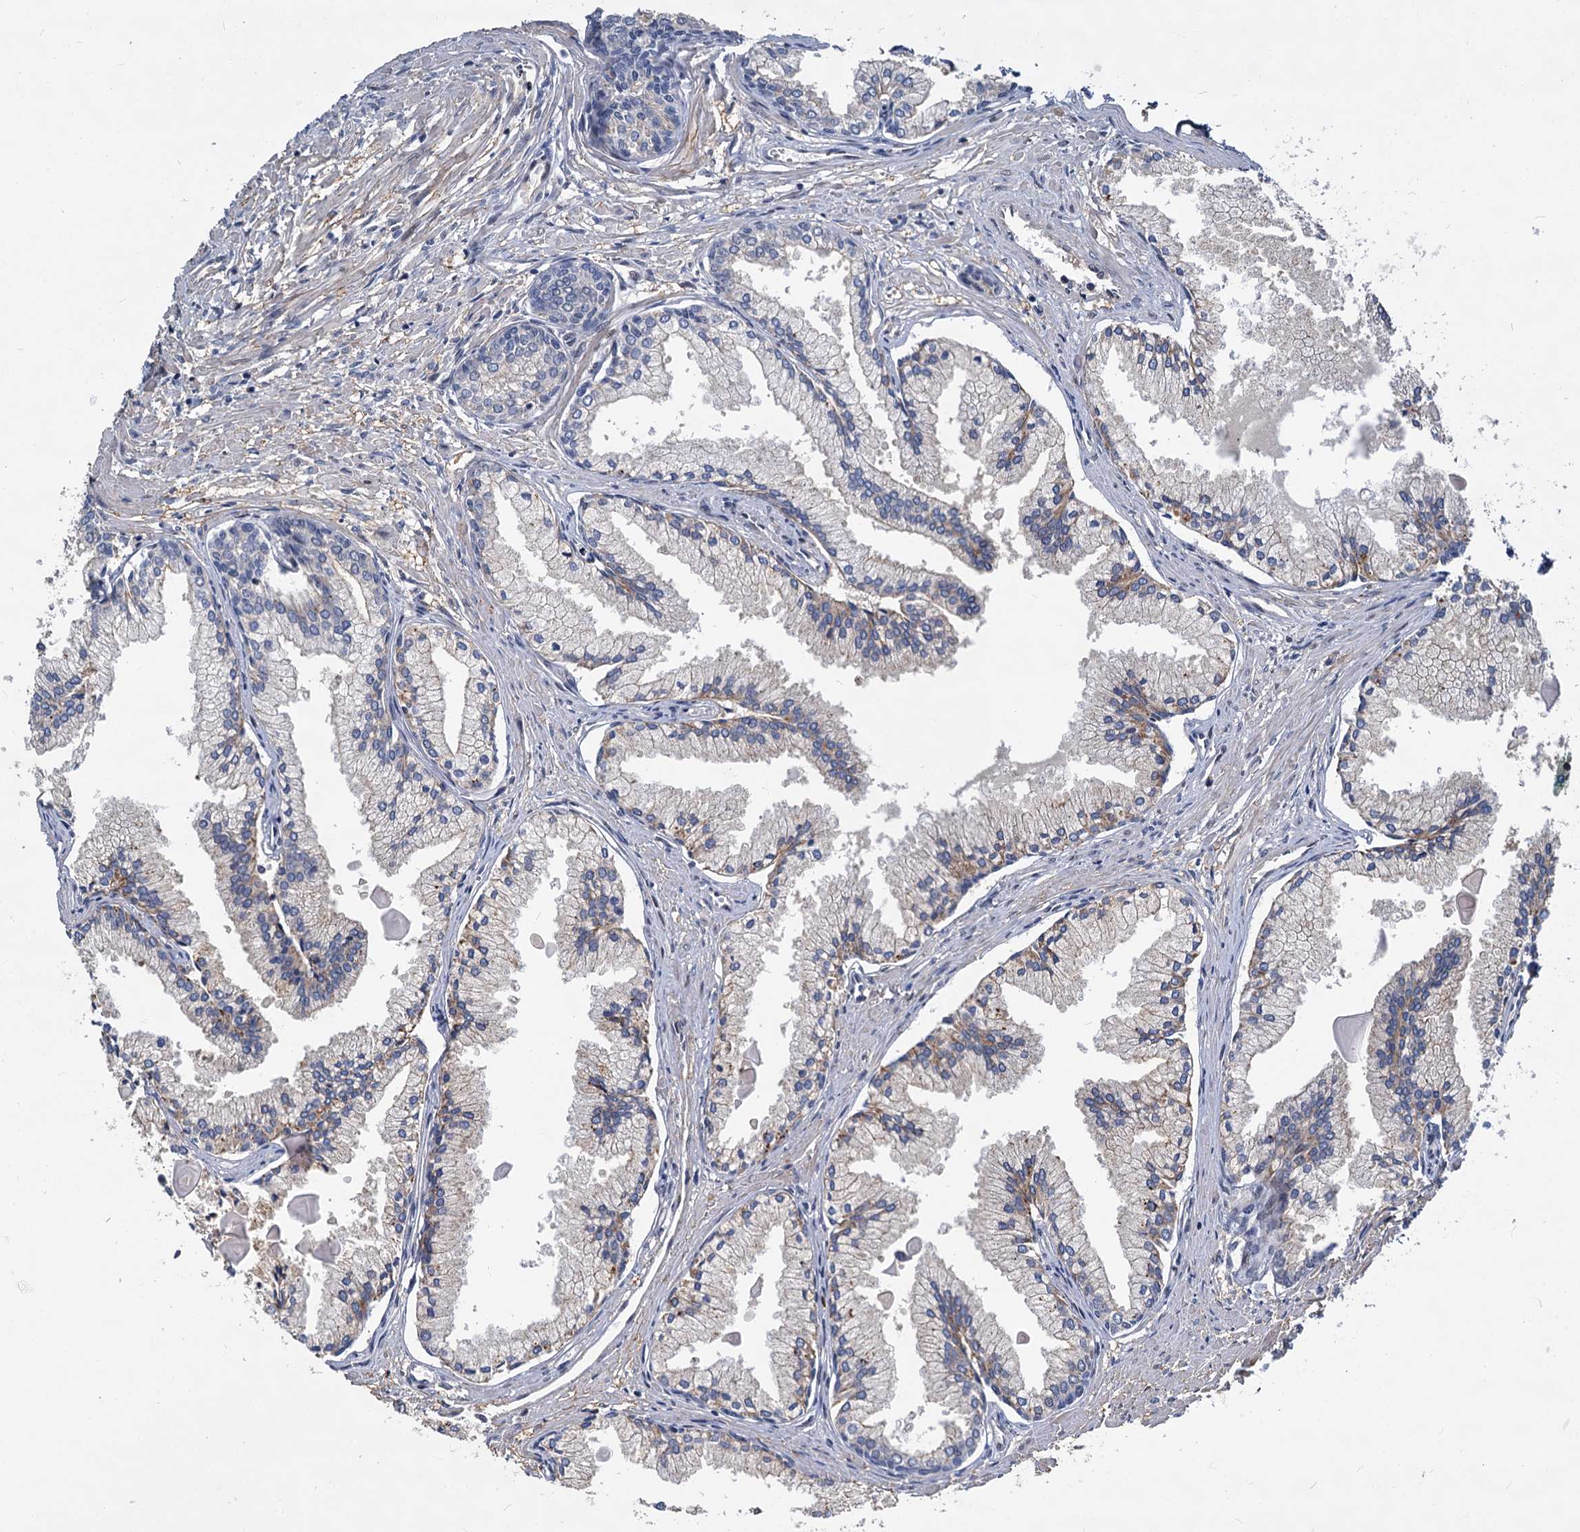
{"staining": {"intensity": "negative", "quantity": "none", "location": "none"}, "tissue": "prostate cancer", "cell_type": "Tumor cells", "image_type": "cancer", "snomed": [{"axis": "morphology", "description": "Adenocarcinoma, High grade"}, {"axis": "topography", "description": "Prostate"}], "caption": "Tumor cells are negative for protein expression in human prostate adenocarcinoma (high-grade). (DAB (3,3'-diaminobenzidine) immunohistochemistry, high magnification).", "gene": "ATG101", "patient": {"sex": "male", "age": 68}}